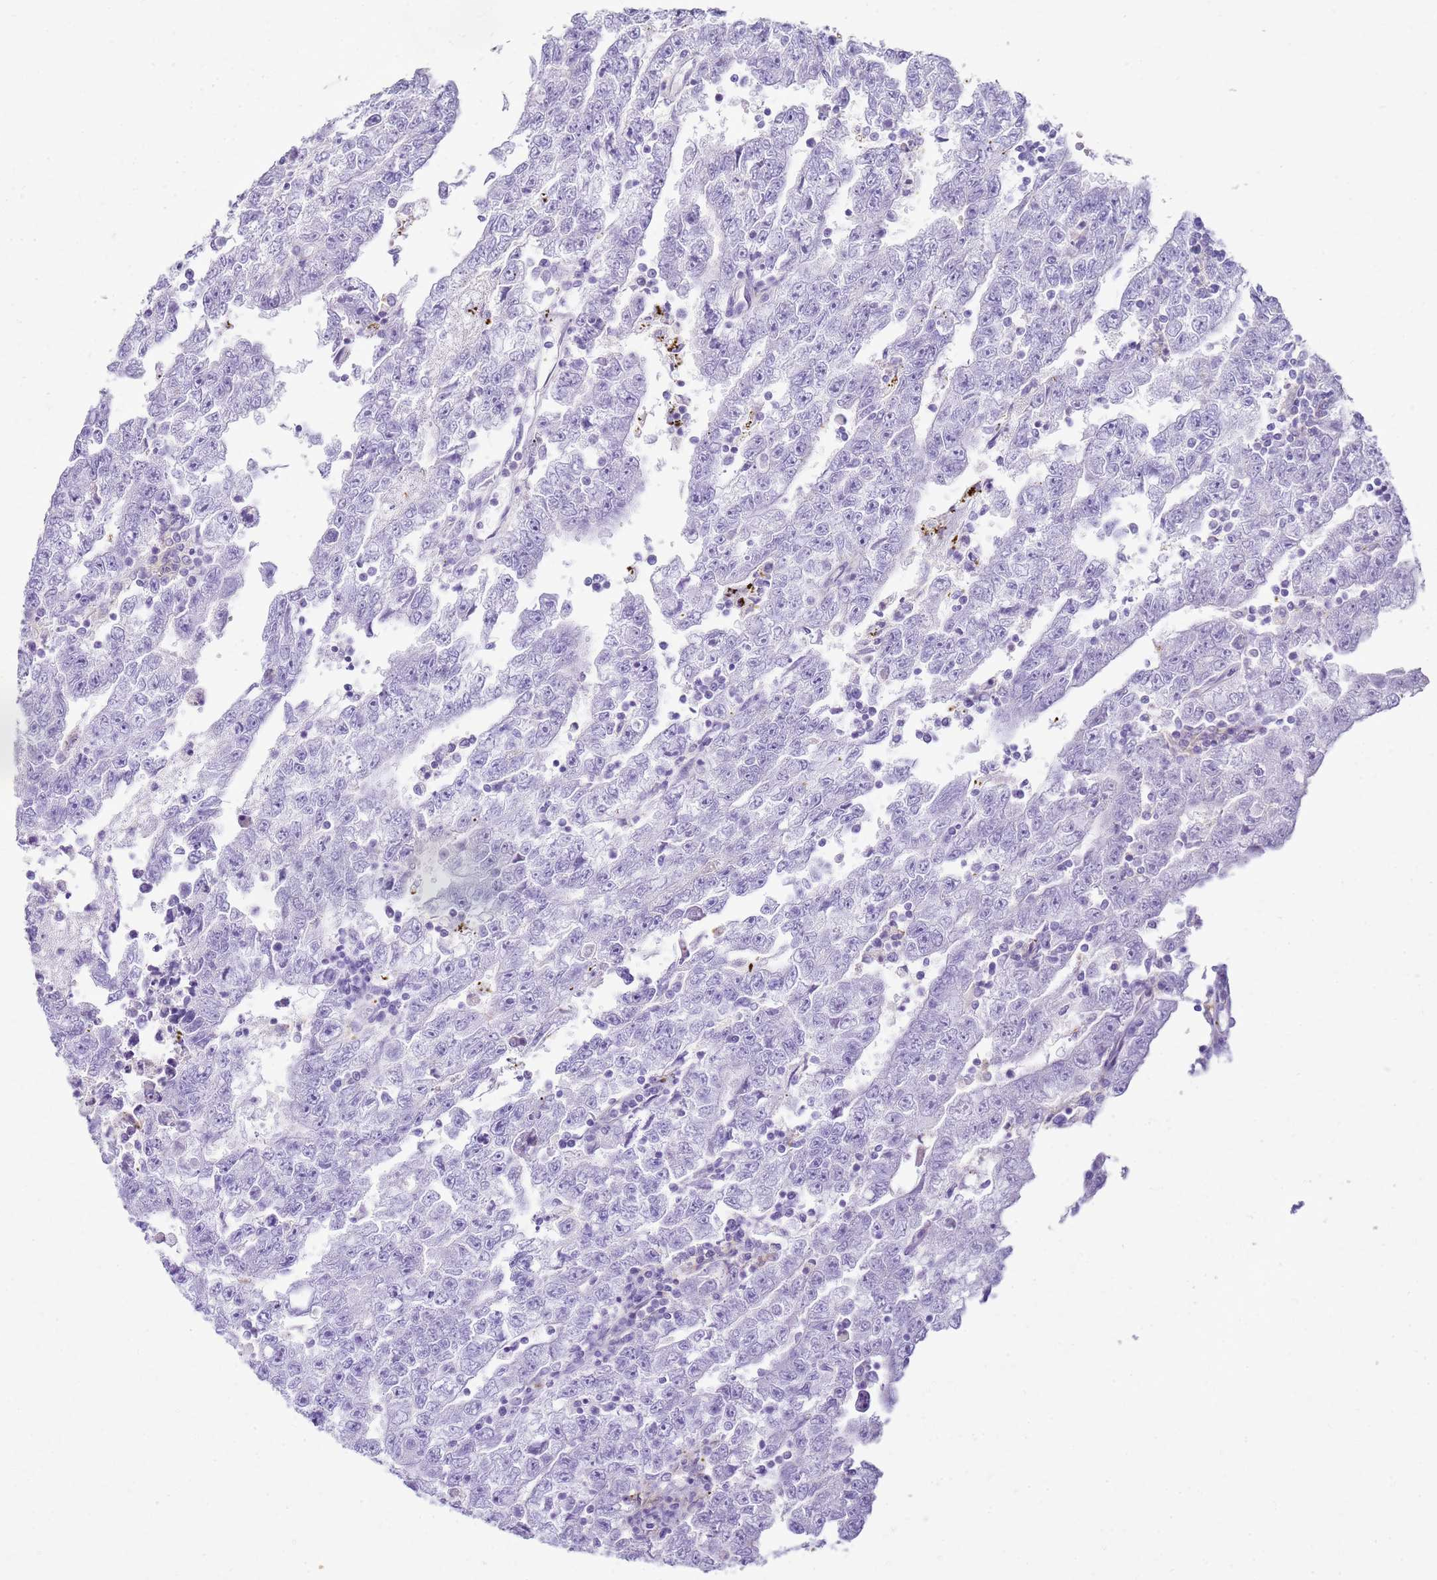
{"staining": {"intensity": "negative", "quantity": "none", "location": "none"}, "tissue": "testis cancer", "cell_type": "Tumor cells", "image_type": "cancer", "snomed": [{"axis": "morphology", "description": "Carcinoma, Embryonal, NOS"}, {"axis": "topography", "description": "Testis"}], "caption": "High magnification brightfield microscopy of testis embryonal carcinoma stained with DAB (3,3'-diaminobenzidine) (brown) and counterstained with hematoxylin (blue): tumor cells show no significant staining.", "gene": "SNX21", "patient": {"sex": "male", "age": 25}}